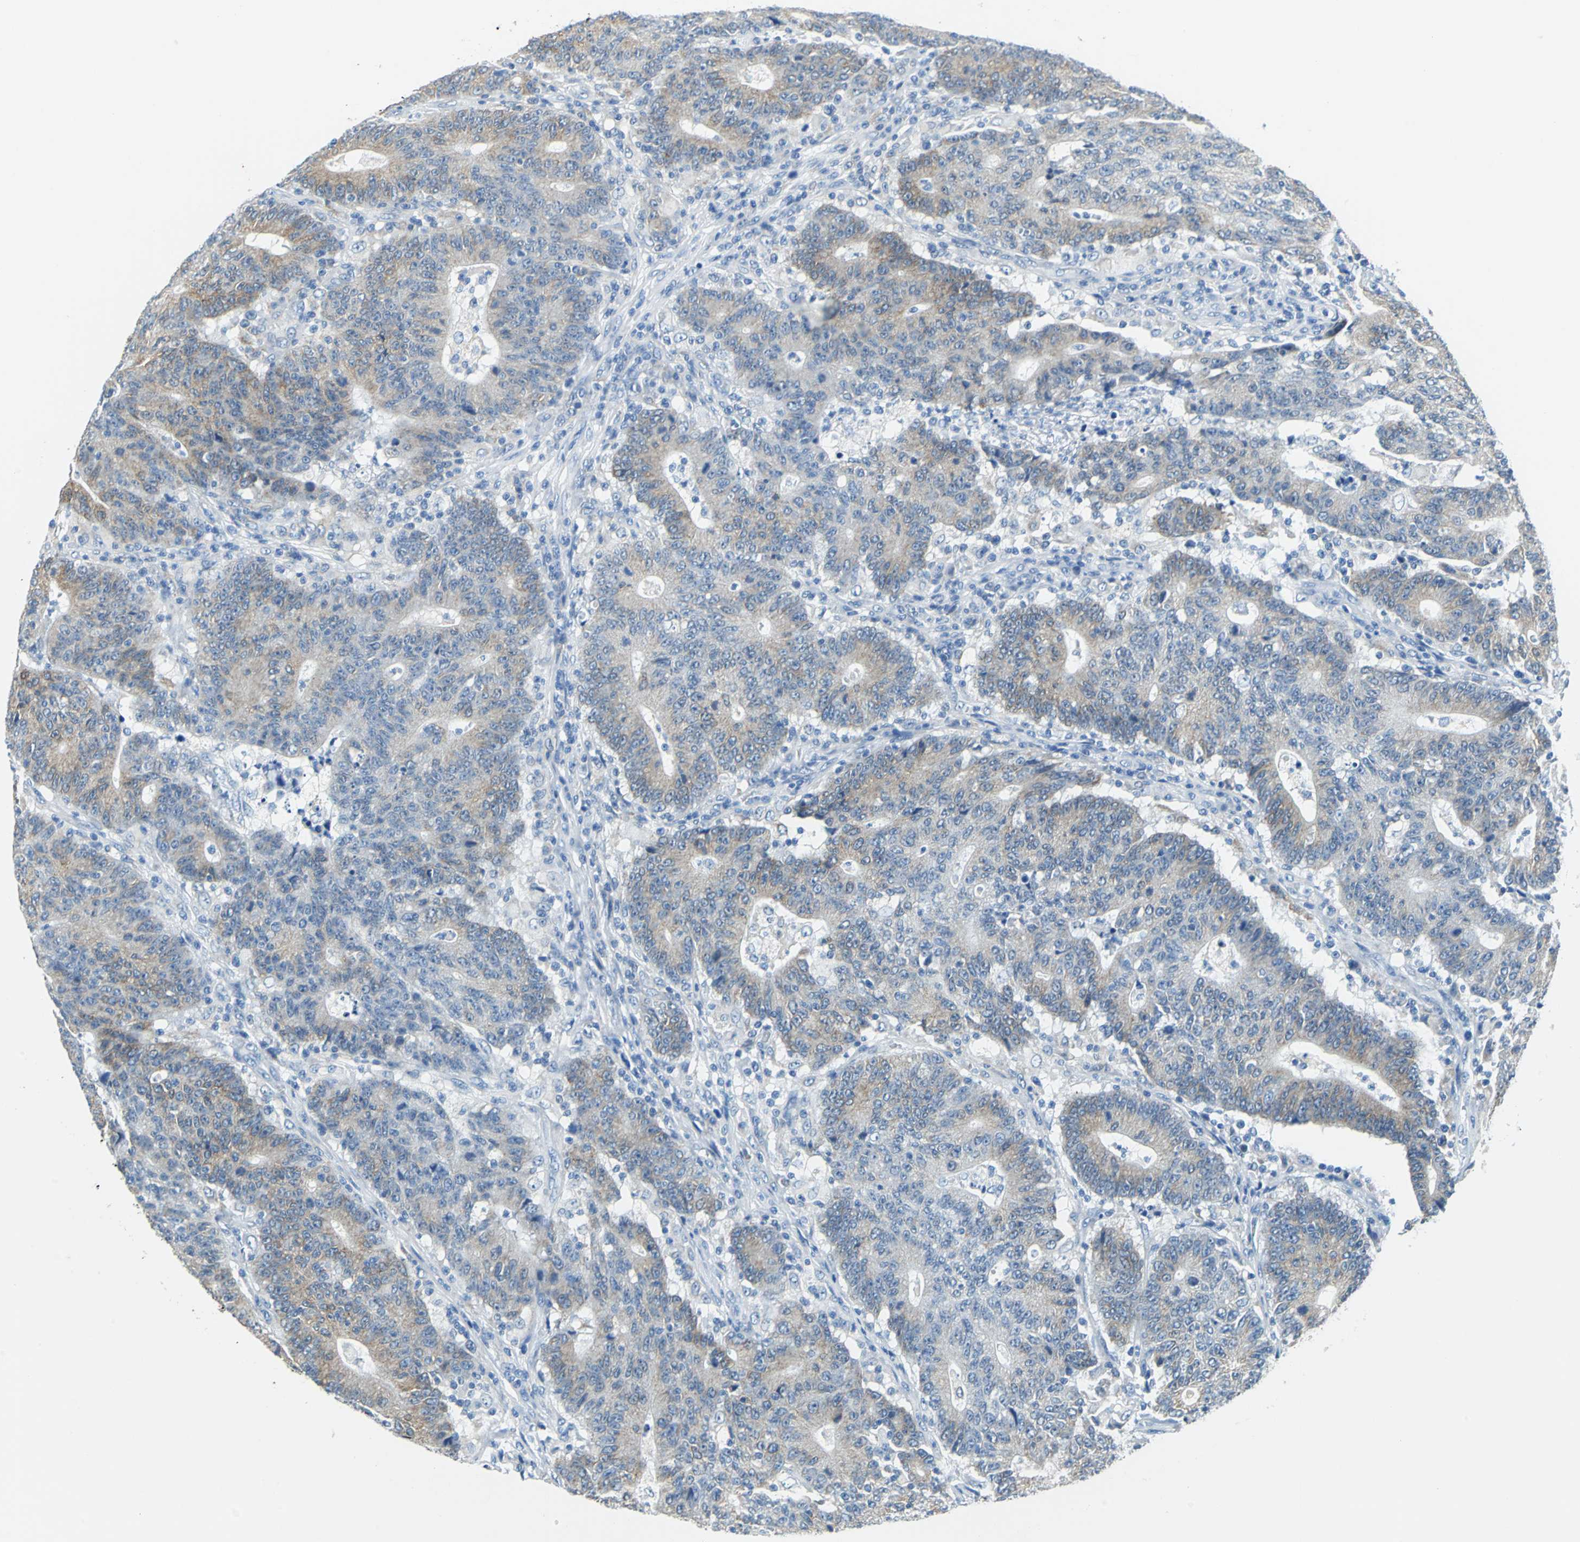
{"staining": {"intensity": "weak", "quantity": "25%-75%", "location": "cytoplasmic/membranous"}, "tissue": "colorectal cancer", "cell_type": "Tumor cells", "image_type": "cancer", "snomed": [{"axis": "morphology", "description": "Normal tissue, NOS"}, {"axis": "morphology", "description": "Adenocarcinoma, NOS"}, {"axis": "topography", "description": "Colon"}], "caption": "Colorectal cancer (adenocarcinoma) tissue demonstrates weak cytoplasmic/membranous staining in approximately 25%-75% of tumor cells, visualized by immunohistochemistry.", "gene": "TEX264", "patient": {"sex": "female", "age": 75}}